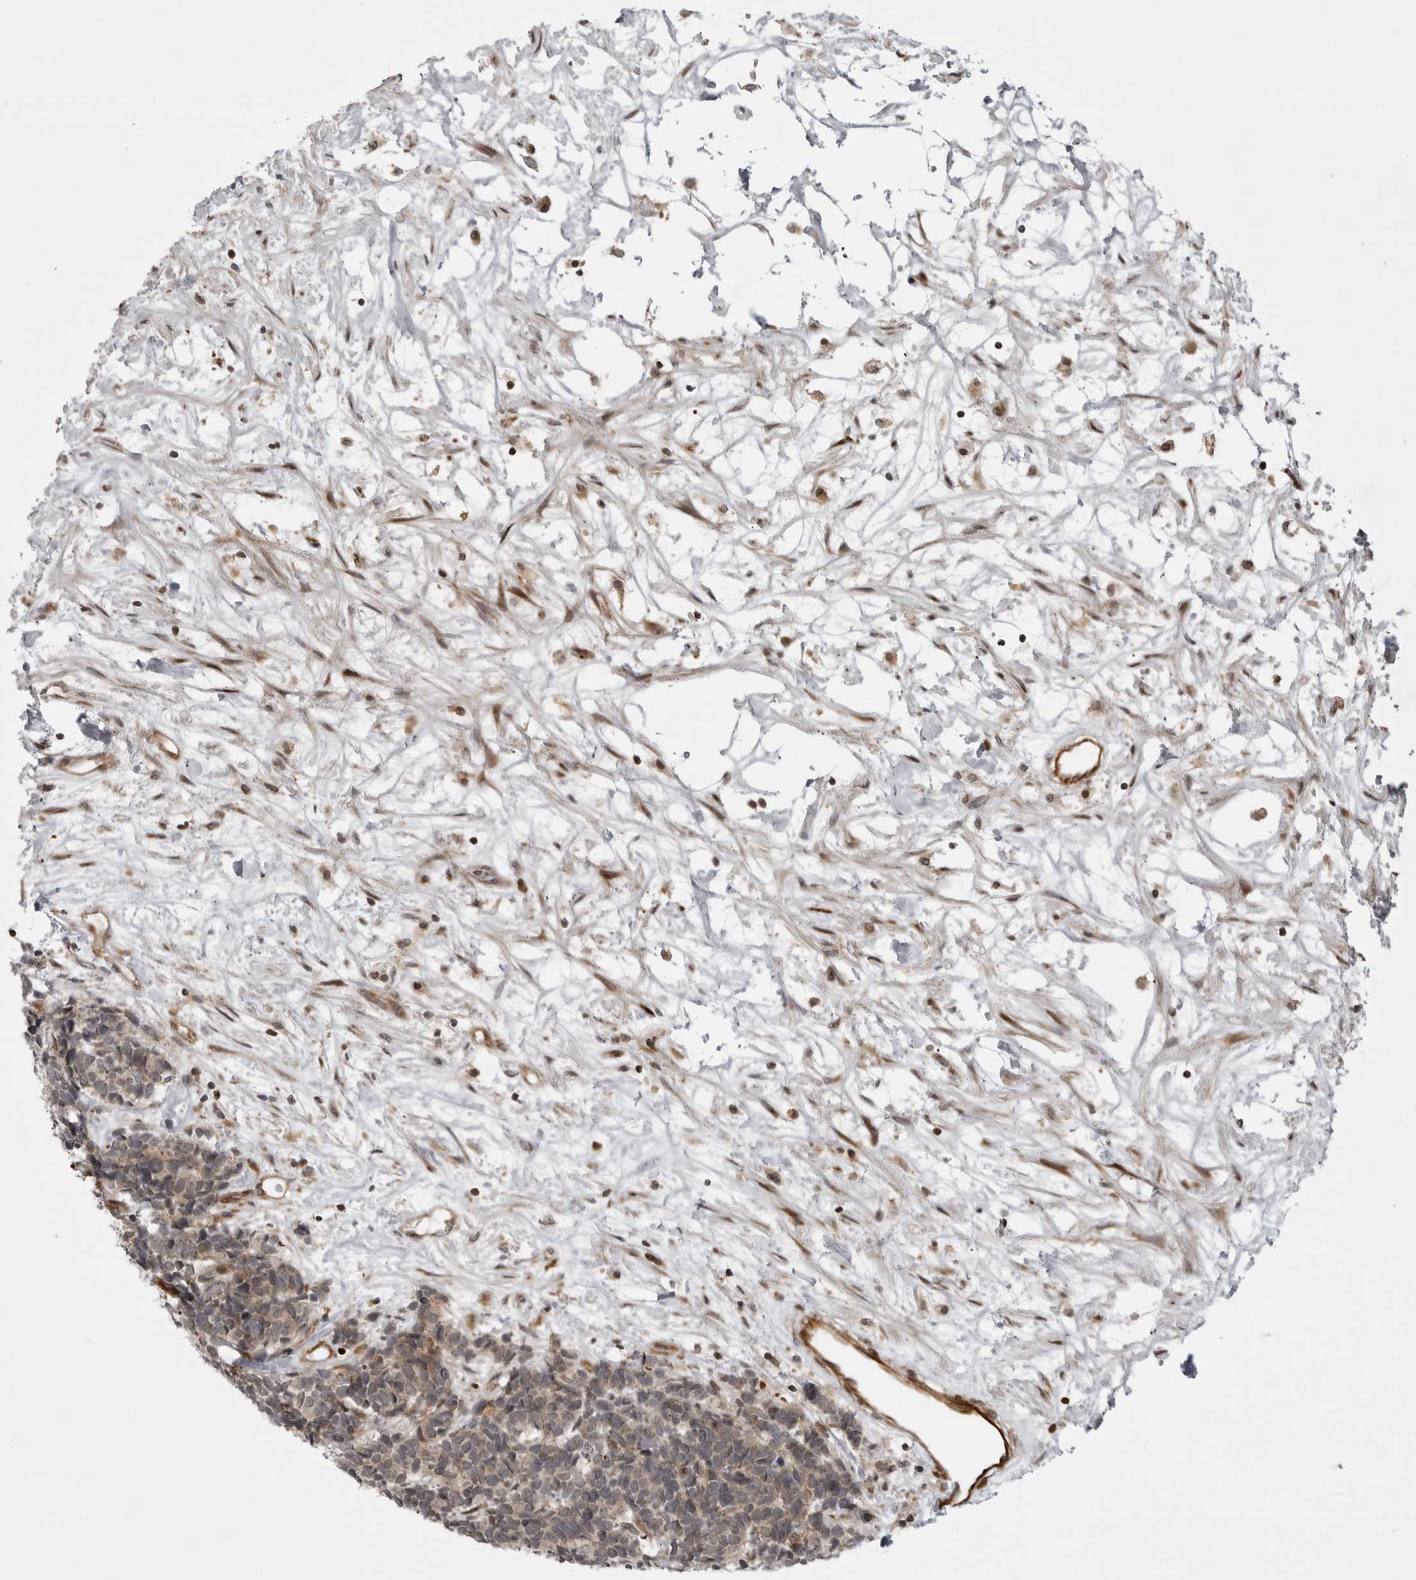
{"staining": {"intensity": "weak", "quantity": ">75%", "location": "cytoplasmic/membranous"}, "tissue": "carcinoid", "cell_type": "Tumor cells", "image_type": "cancer", "snomed": [{"axis": "morphology", "description": "Carcinoma, NOS"}, {"axis": "morphology", "description": "Carcinoid, malignant, NOS"}, {"axis": "topography", "description": "Urinary bladder"}], "caption": "Carcinoid stained with DAB IHC shows low levels of weak cytoplasmic/membranous expression in approximately >75% of tumor cells.", "gene": "ABL1", "patient": {"sex": "male", "age": 57}}